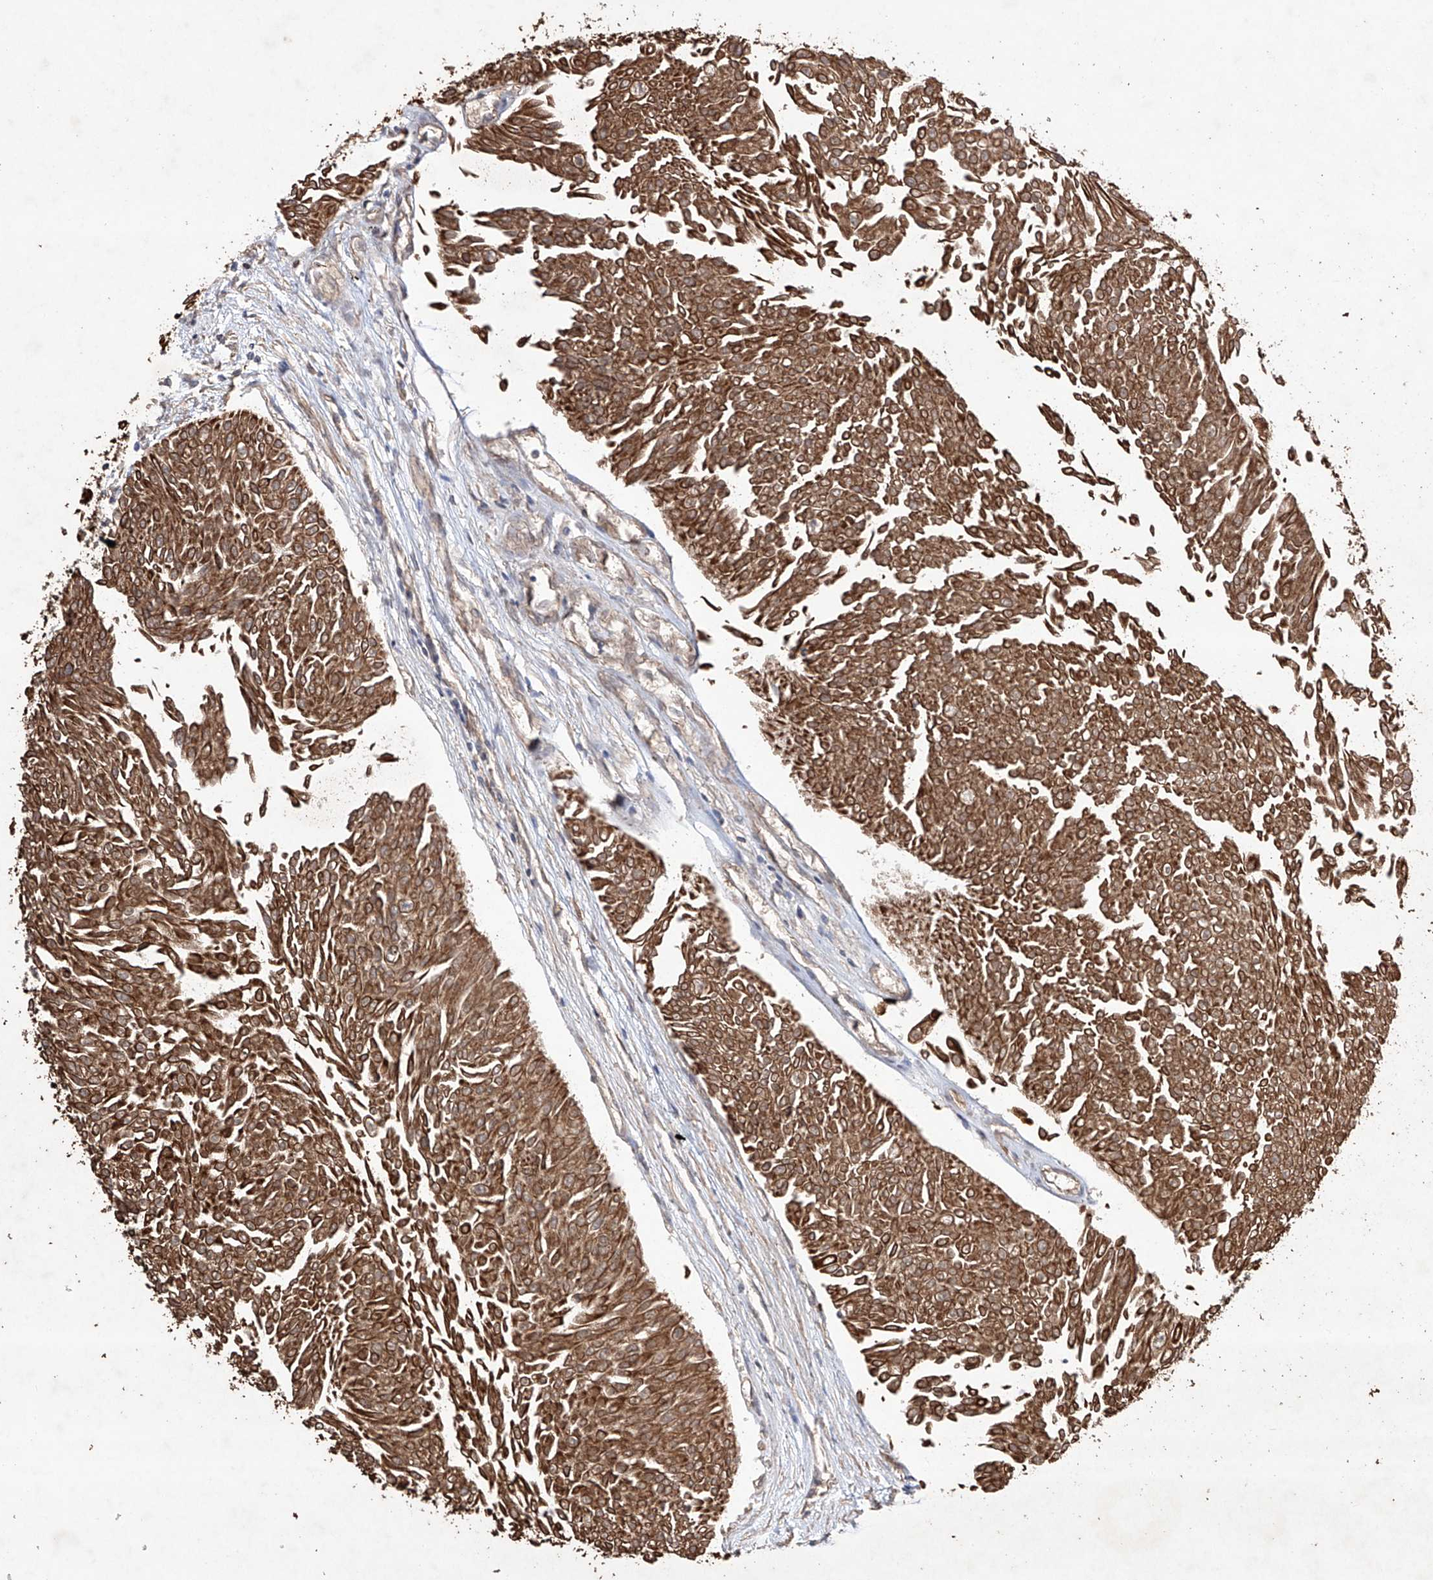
{"staining": {"intensity": "moderate", "quantity": ">75%", "location": "cytoplasmic/membranous"}, "tissue": "urothelial cancer", "cell_type": "Tumor cells", "image_type": "cancer", "snomed": [{"axis": "morphology", "description": "Urothelial carcinoma, Low grade"}, {"axis": "topography", "description": "Urinary bladder"}], "caption": "DAB (3,3'-diaminobenzidine) immunohistochemical staining of human urothelial carcinoma (low-grade) demonstrates moderate cytoplasmic/membranous protein positivity in about >75% of tumor cells. The staining is performed using DAB (3,3'-diaminobenzidine) brown chromogen to label protein expression. The nuclei are counter-stained blue using hematoxylin.", "gene": "LURAP1", "patient": {"sex": "male", "age": 67}}